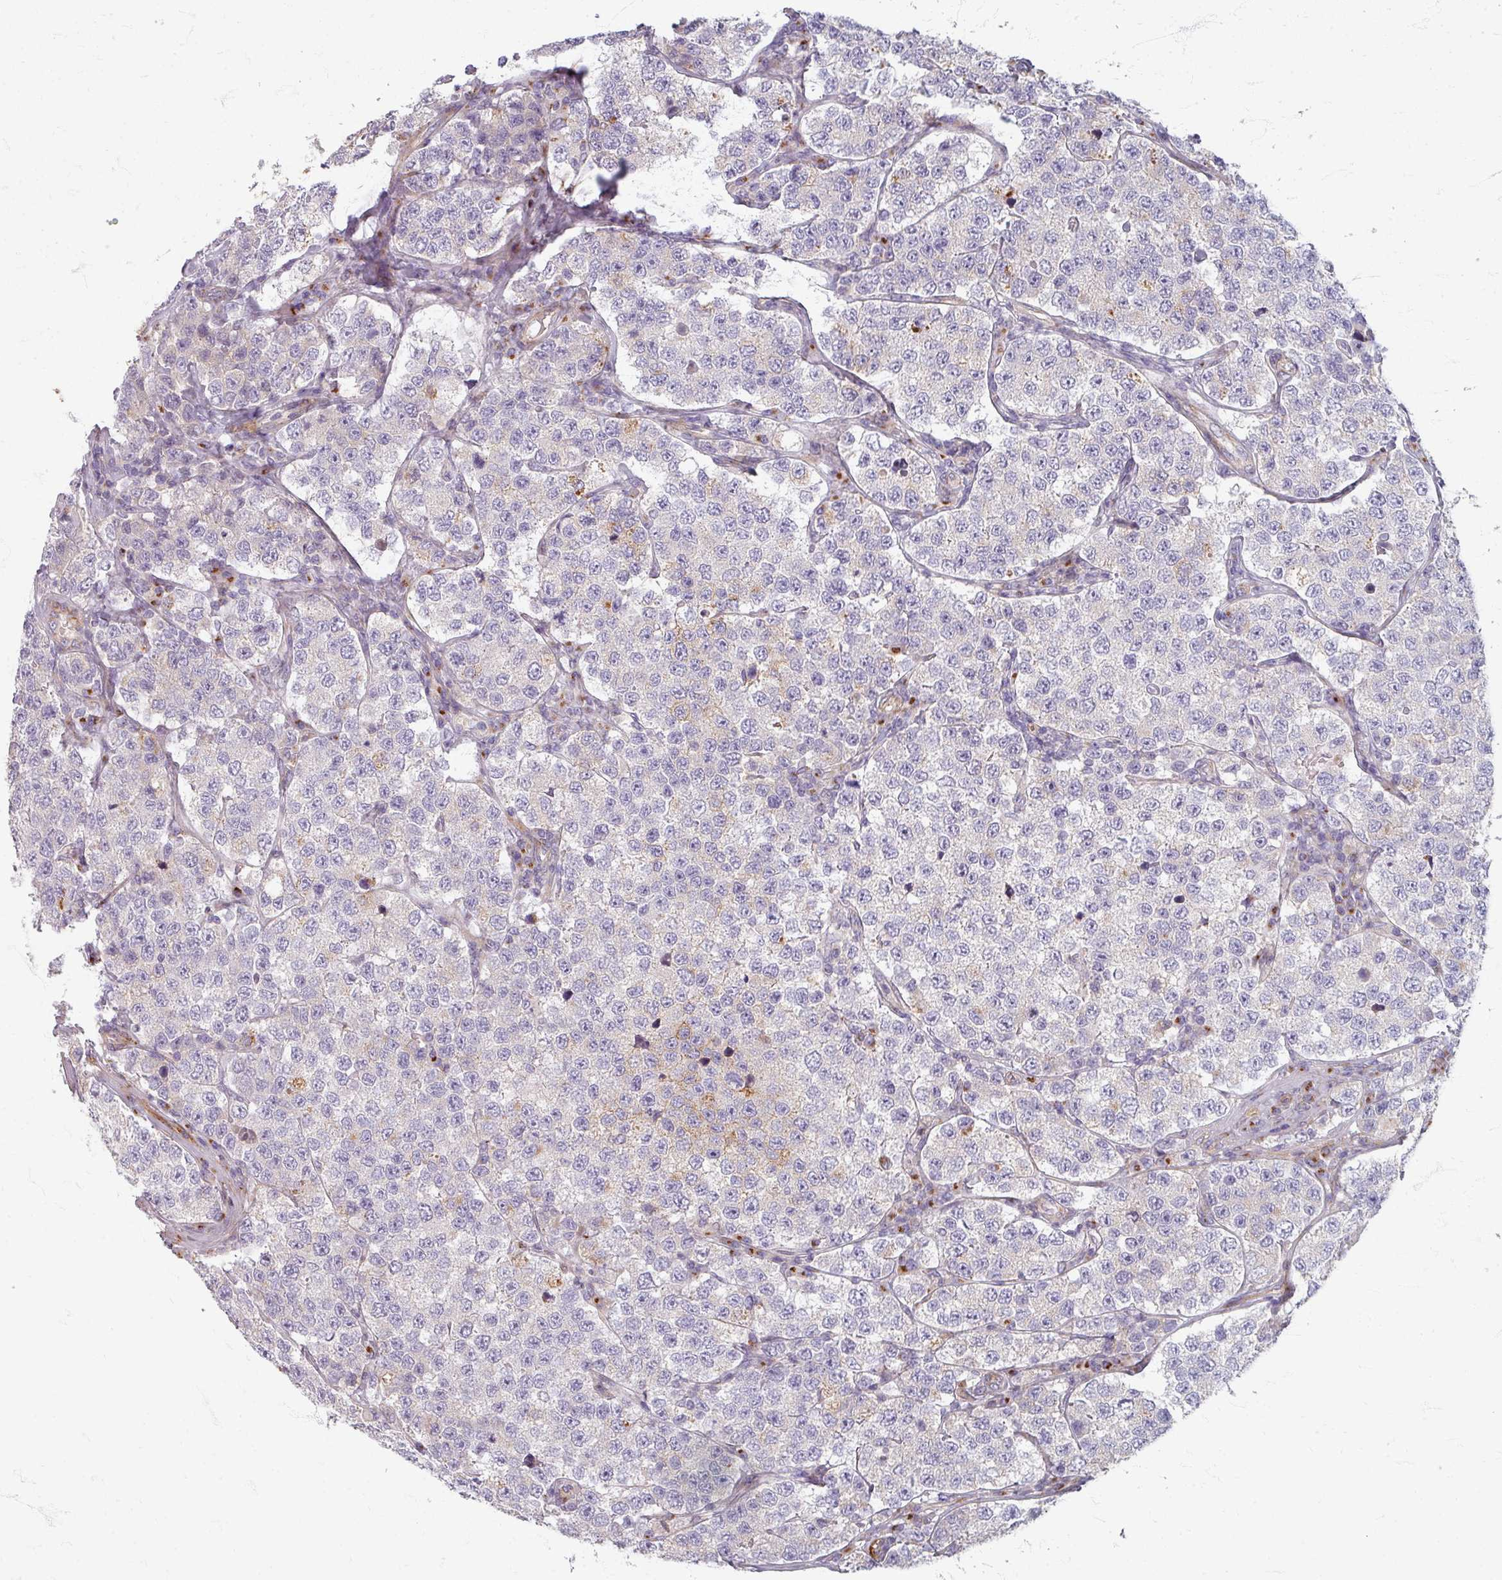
{"staining": {"intensity": "negative", "quantity": "none", "location": "none"}, "tissue": "testis cancer", "cell_type": "Tumor cells", "image_type": "cancer", "snomed": [{"axis": "morphology", "description": "Seminoma, NOS"}, {"axis": "topography", "description": "Testis"}], "caption": "High power microscopy image of an immunohistochemistry (IHC) image of testis cancer (seminoma), revealing no significant staining in tumor cells.", "gene": "GABARAPL1", "patient": {"sex": "male", "age": 34}}